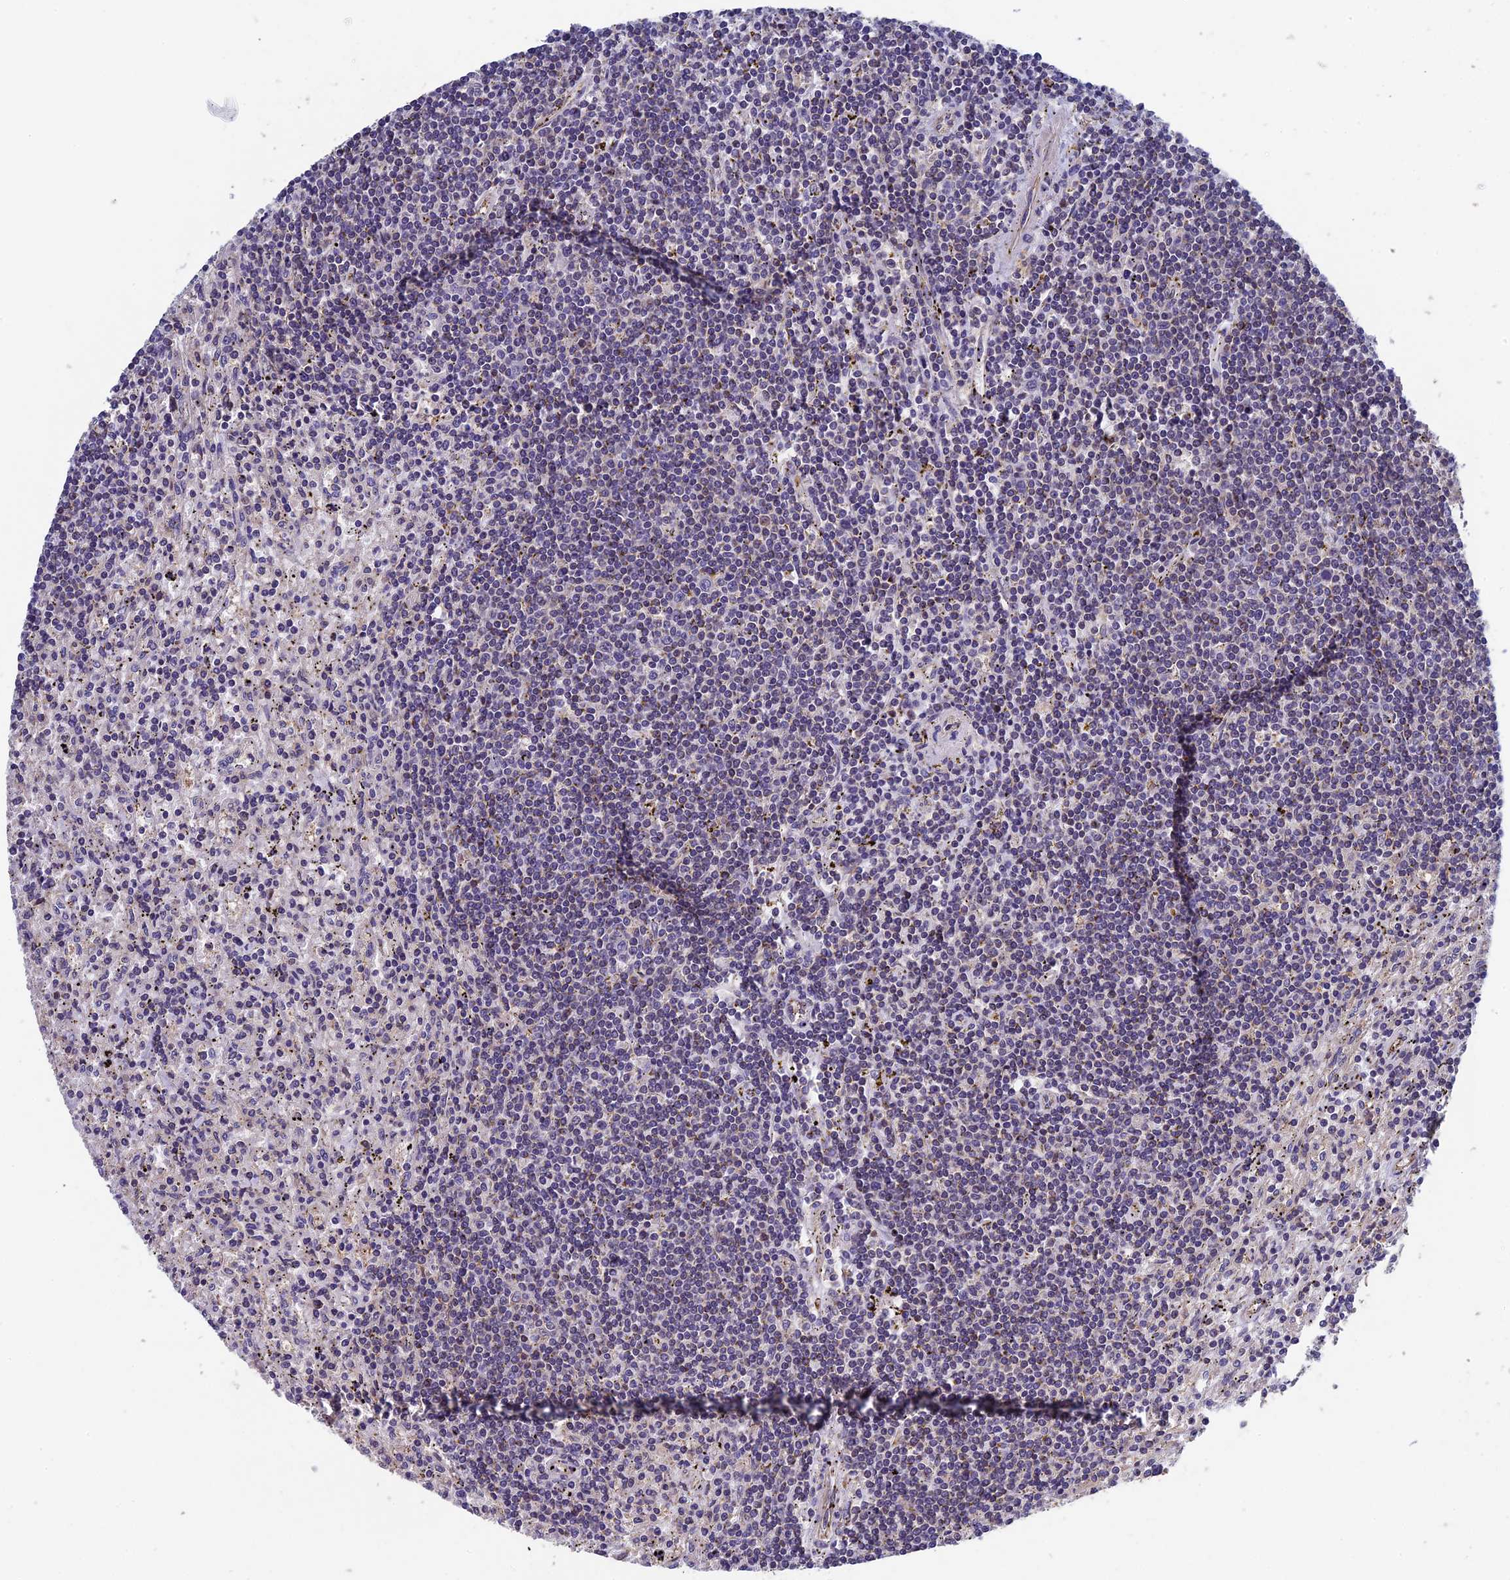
{"staining": {"intensity": "negative", "quantity": "none", "location": "none"}, "tissue": "lymphoma", "cell_type": "Tumor cells", "image_type": "cancer", "snomed": [{"axis": "morphology", "description": "Malignant lymphoma, non-Hodgkin's type, Low grade"}, {"axis": "topography", "description": "Spleen"}], "caption": "An IHC micrograph of lymphoma is shown. There is no staining in tumor cells of lymphoma.", "gene": "LCMT1", "patient": {"sex": "male", "age": 76}}